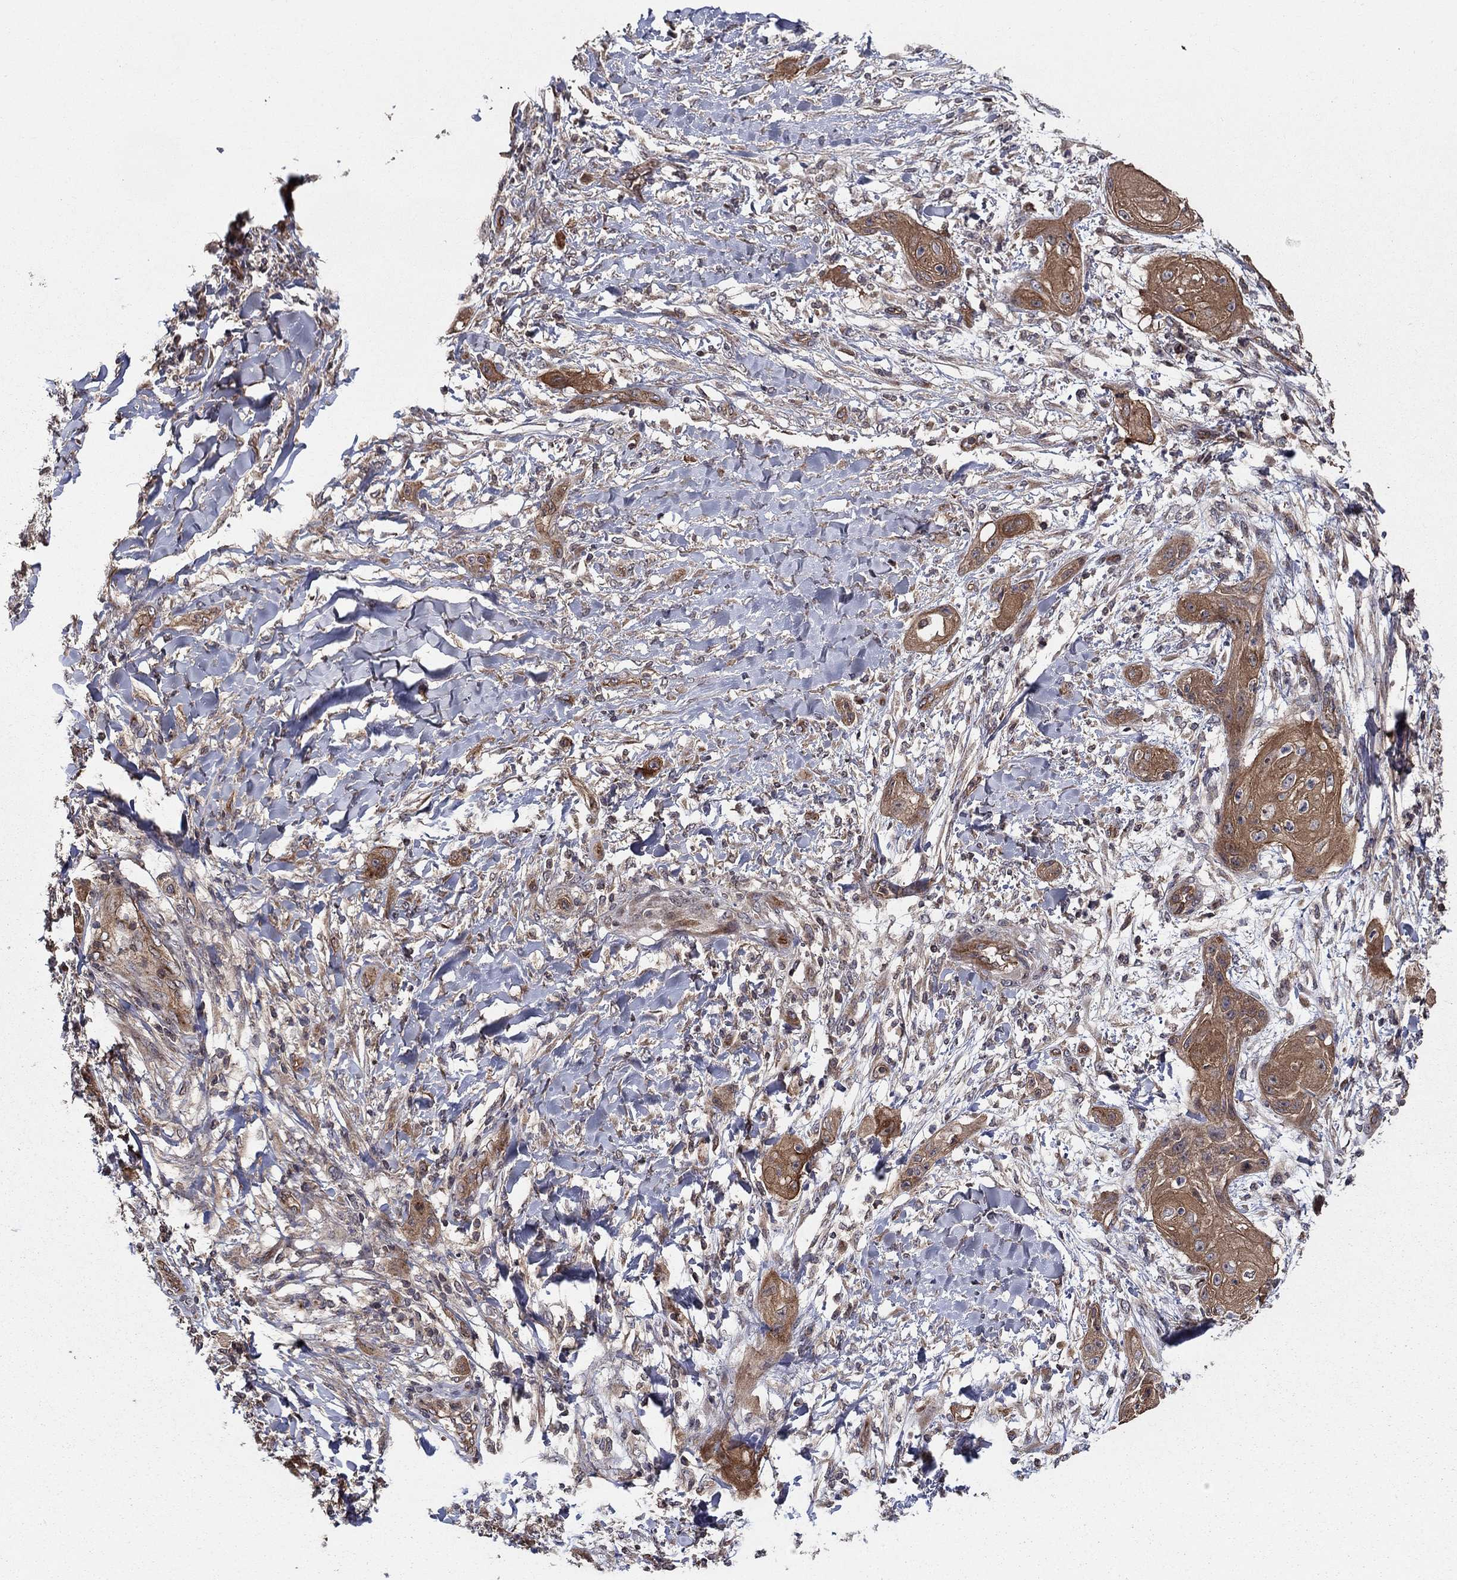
{"staining": {"intensity": "moderate", "quantity": ">75%", "location": "cytoplasmic/membranous"}, "tissue": "skin cancer", "cell_type": "Tumor cells", "image_type": "cancer", "snomed": [{"axis": "morphology", "description": "Squamous cell carcinoma, NOS"}, {"axis": "topography", "description": "Skin"}], "caption": "Tumor cells demonstrate moderate cytoplasmic/membranous staining in about >75% of cells in skin squamous cell carcinoma.", "gene": "BMERB1", "patient": {"sex": "male", "age": 62}}